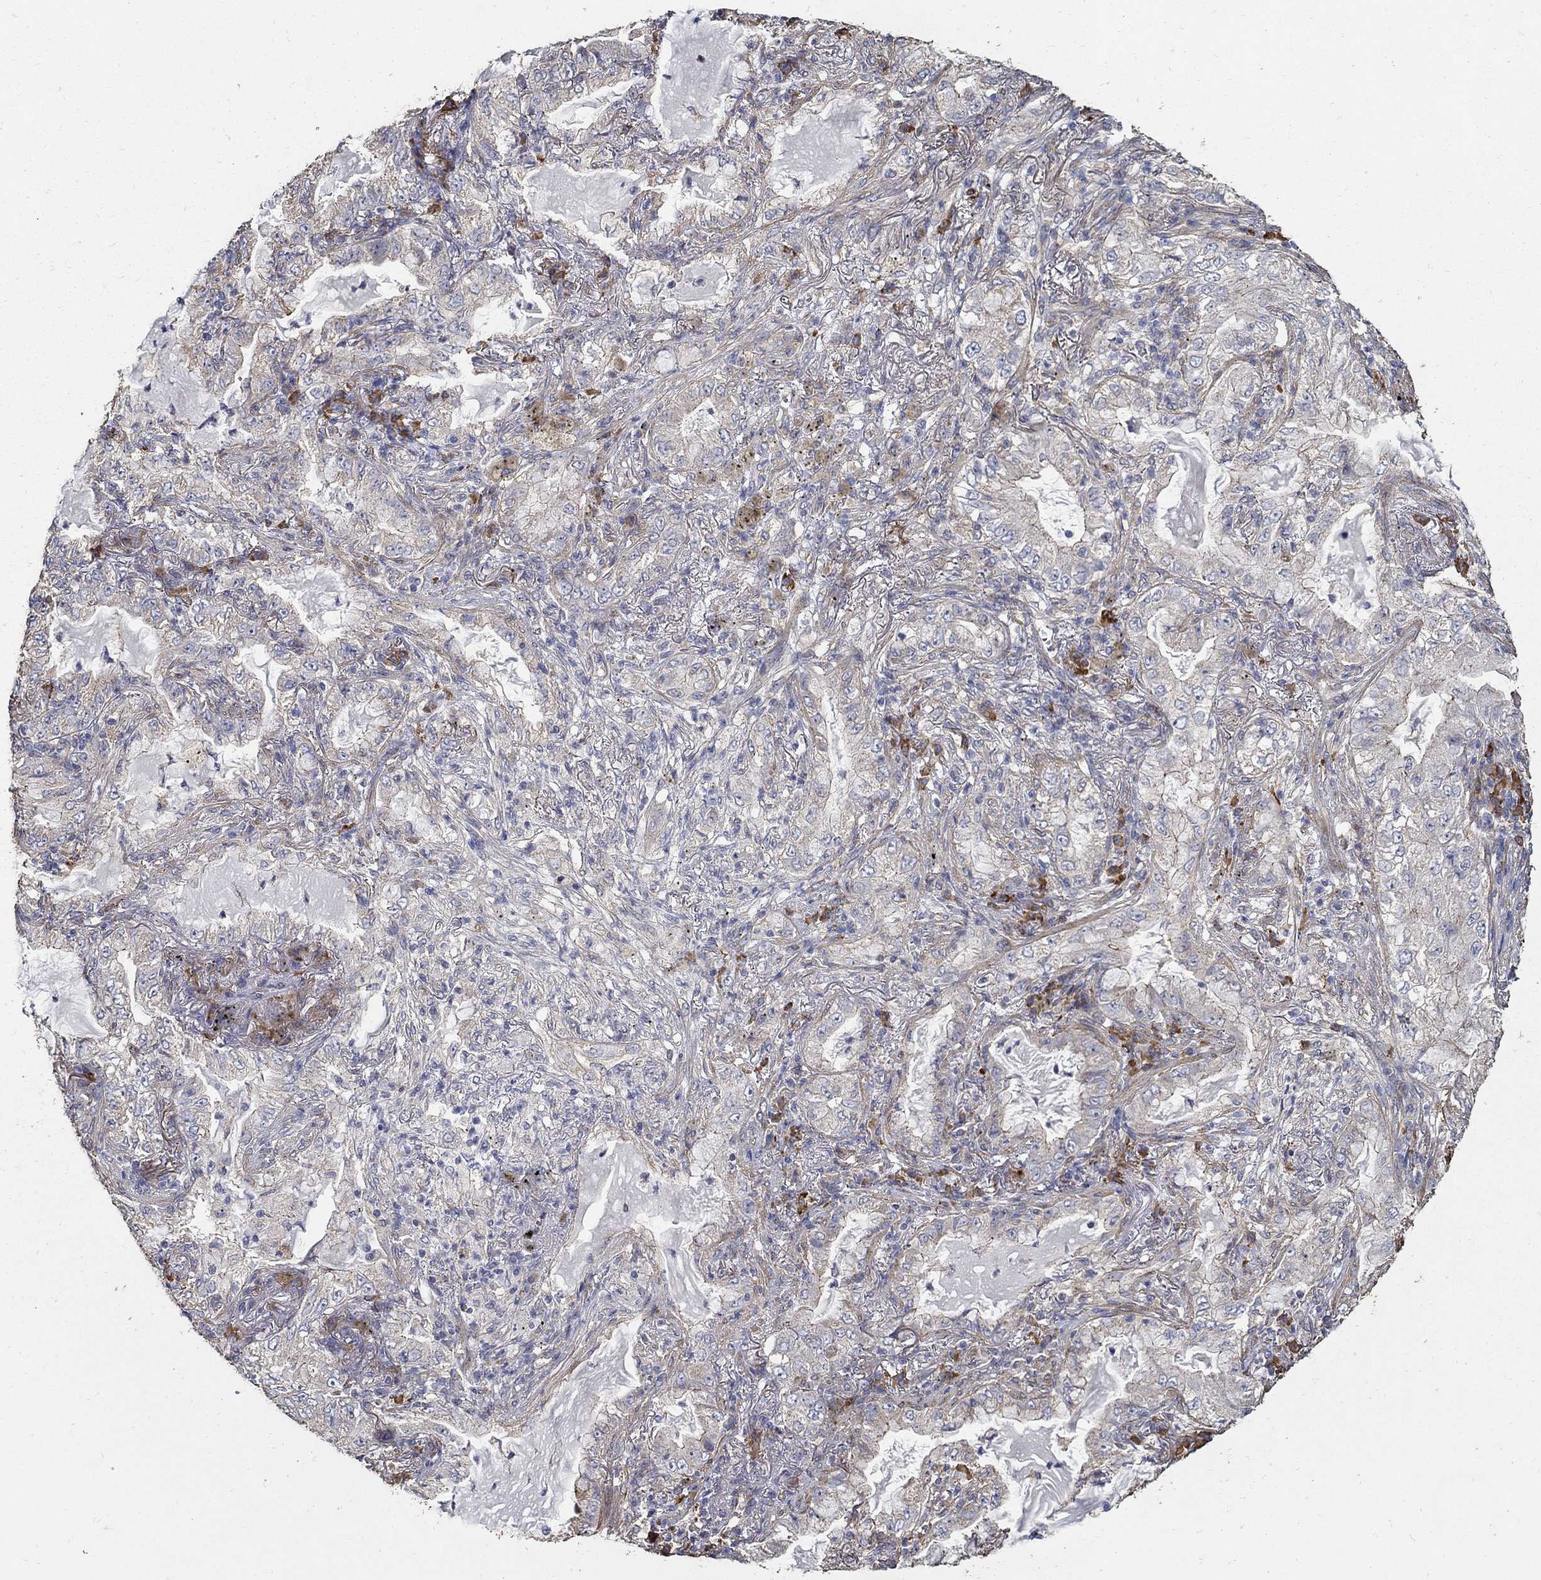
{"staining": {"intensity": "negative", "quantity": "none", "location": "none"}, "tissue": "lung cancer", "cell_type": "Tumor cells", "image_type": "cancer", "snomed": [{"axis": "morphology", "description": "Adenocarcinoma, NOS"}, {"axis": "topography", "description": "Lung"}], "caption": "This is an IHC micrograph of human lung cancer. There is no positivity in tumor cells.", "gene": "EMILIN3", "patient": {"sex": "female", "age": 73}}